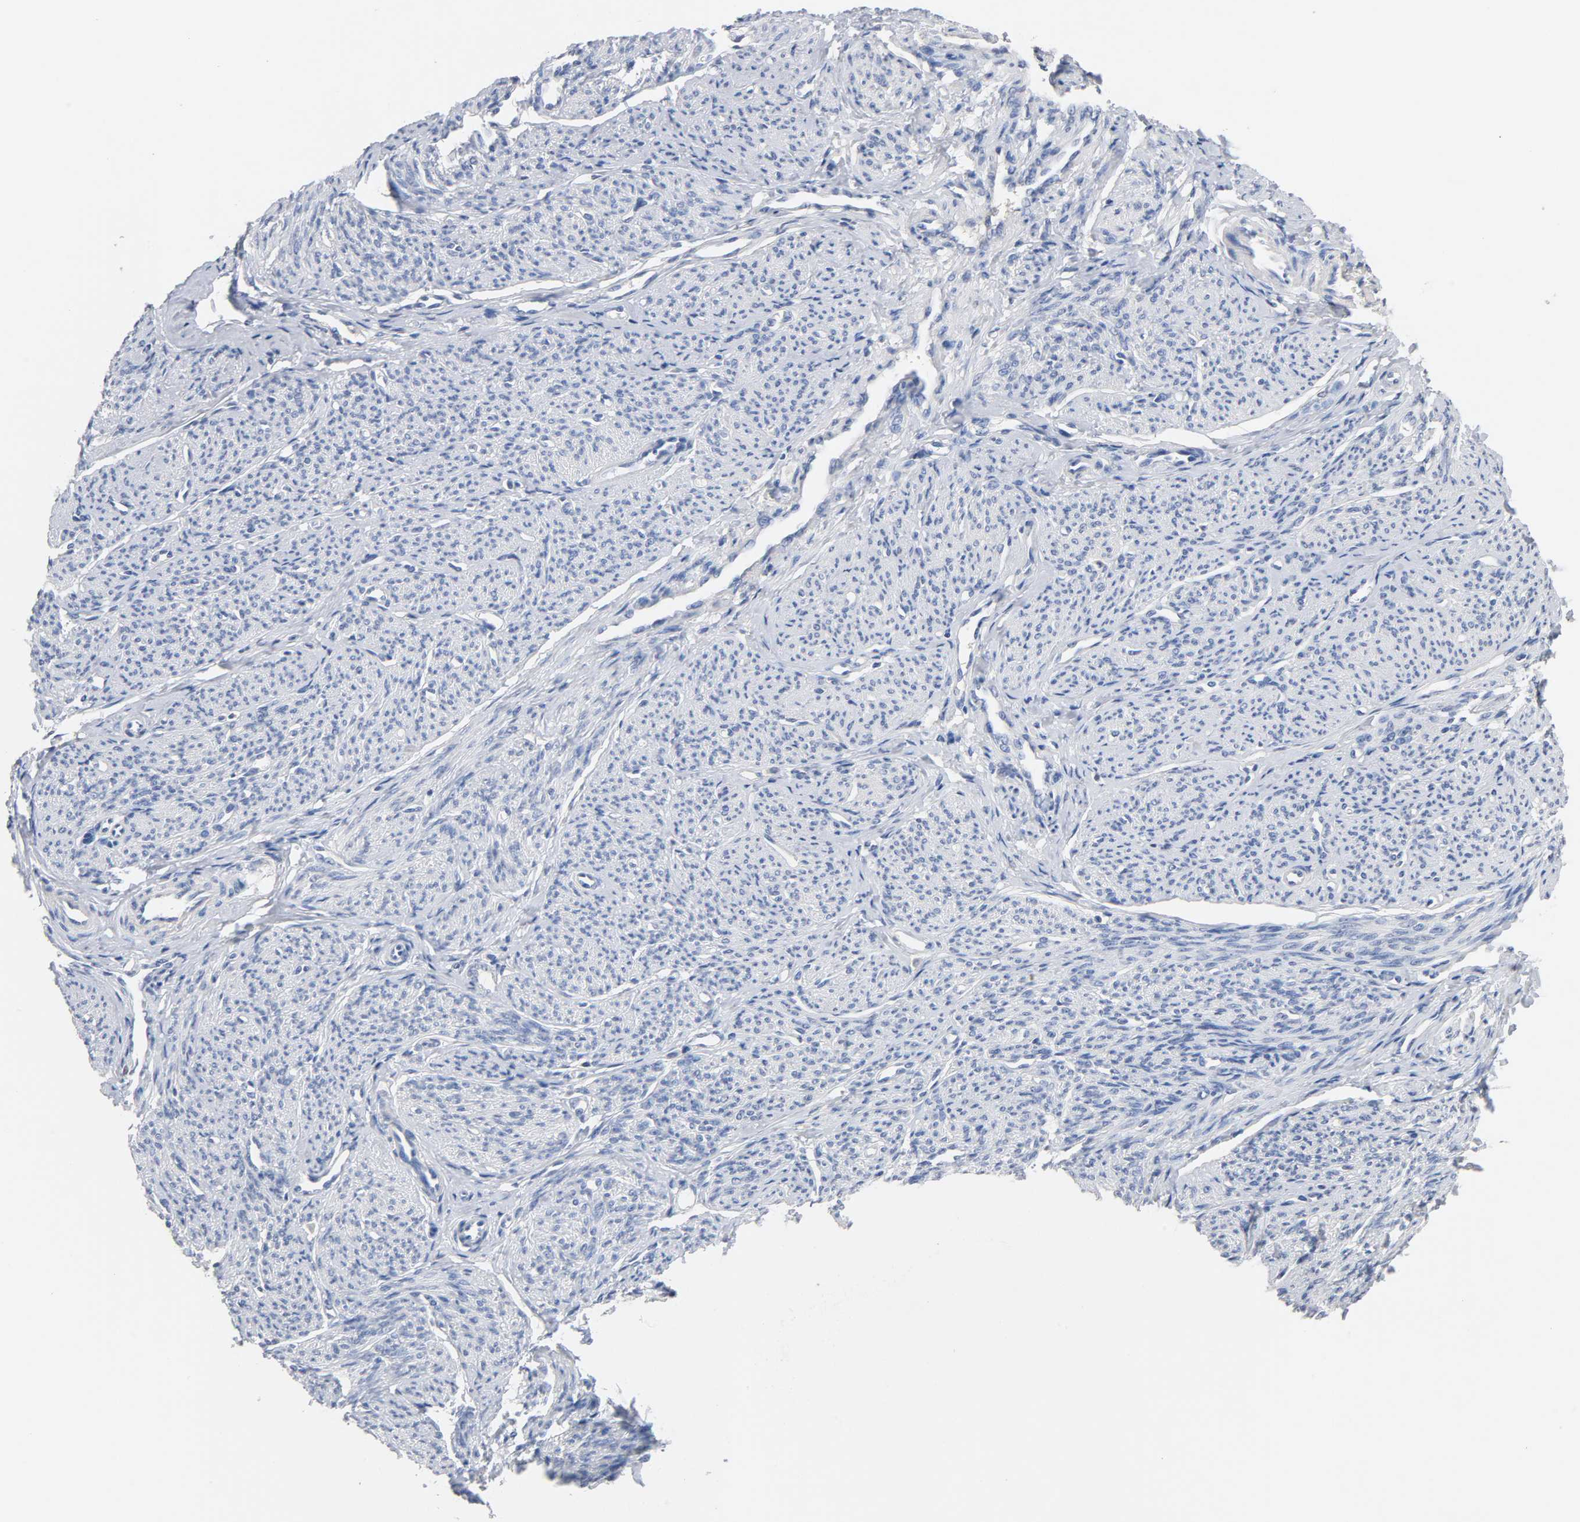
{"staining": {"intensity": "negative", "quantity": "none", "location": "none"}, "tissue": "smooth muscle", "cell_type": "Smooth muscle cells", "image_type": "normal", "snomed": [{"axis": "morphology", "description": "Normal tissue, NOS"}, {"axis": "topography", "description": "Smooth muscle"}], "caption": "There is no significant positivity in smooth muscle cells of smooth muscle. (Brightfield microscopy of DAB (3,3'-diaminobenzidine) immunohistochemistry (IHC) at high magnification).", "gene": "ZCCHC13", "patient": {"sex": "female", "age": 65}}